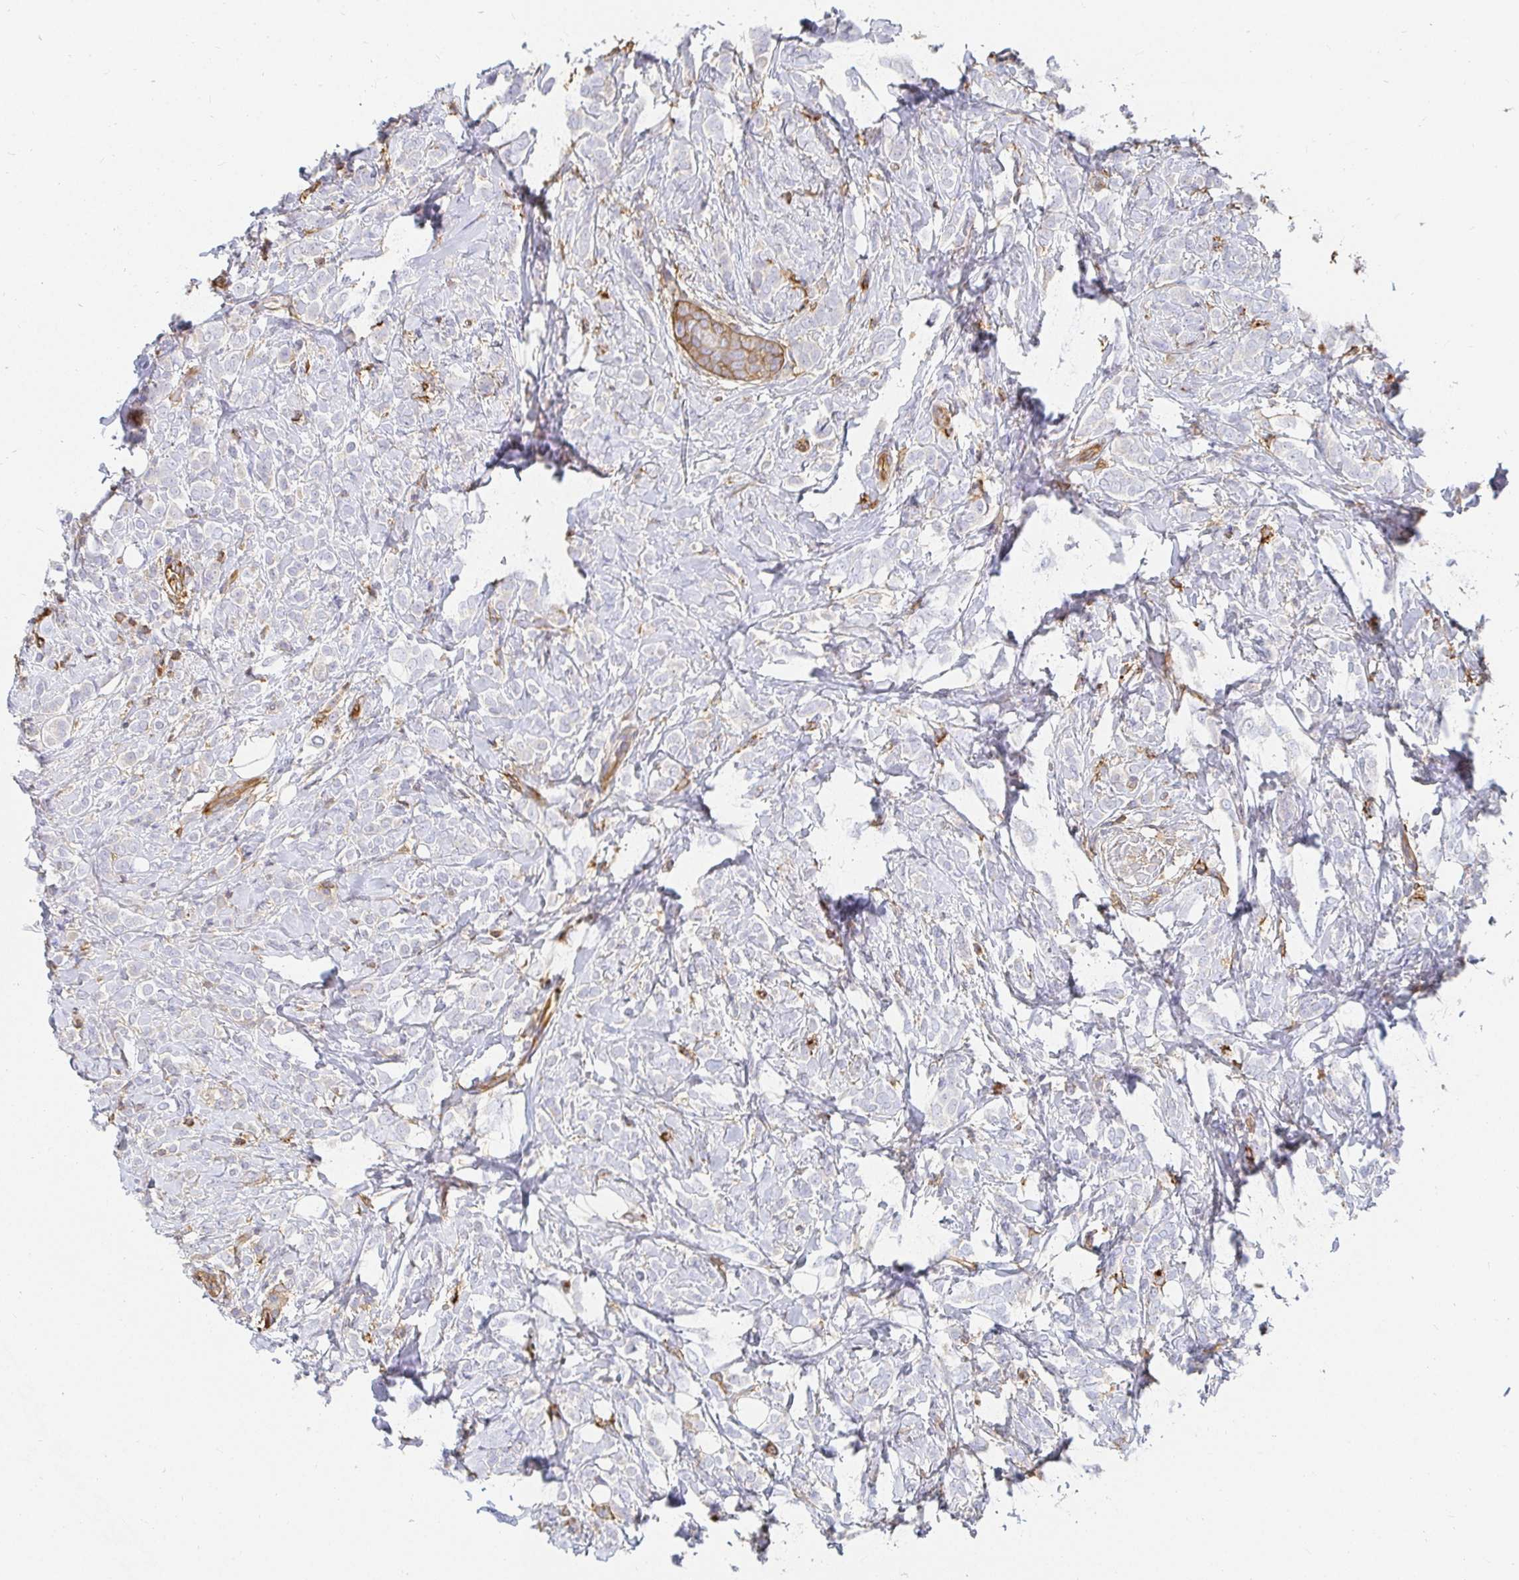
{"staining": {"intensity": "negative", "quantity": "none", "location": "none"}, "tissue": "breast cancer", "cell_type": "Tumor cells", "image_type": "cancer", "snomed": [{"axis": "morphology", "description": "Lobular carcinoma"}, {"axis": "topography", "description": "Breast"}], "caption": "Immunohistochemical staining of human breast cancer shows no significant staining in tumor cells.", "gene": "TSPAN19", "patient": {"sex": "female", "age": 49}}